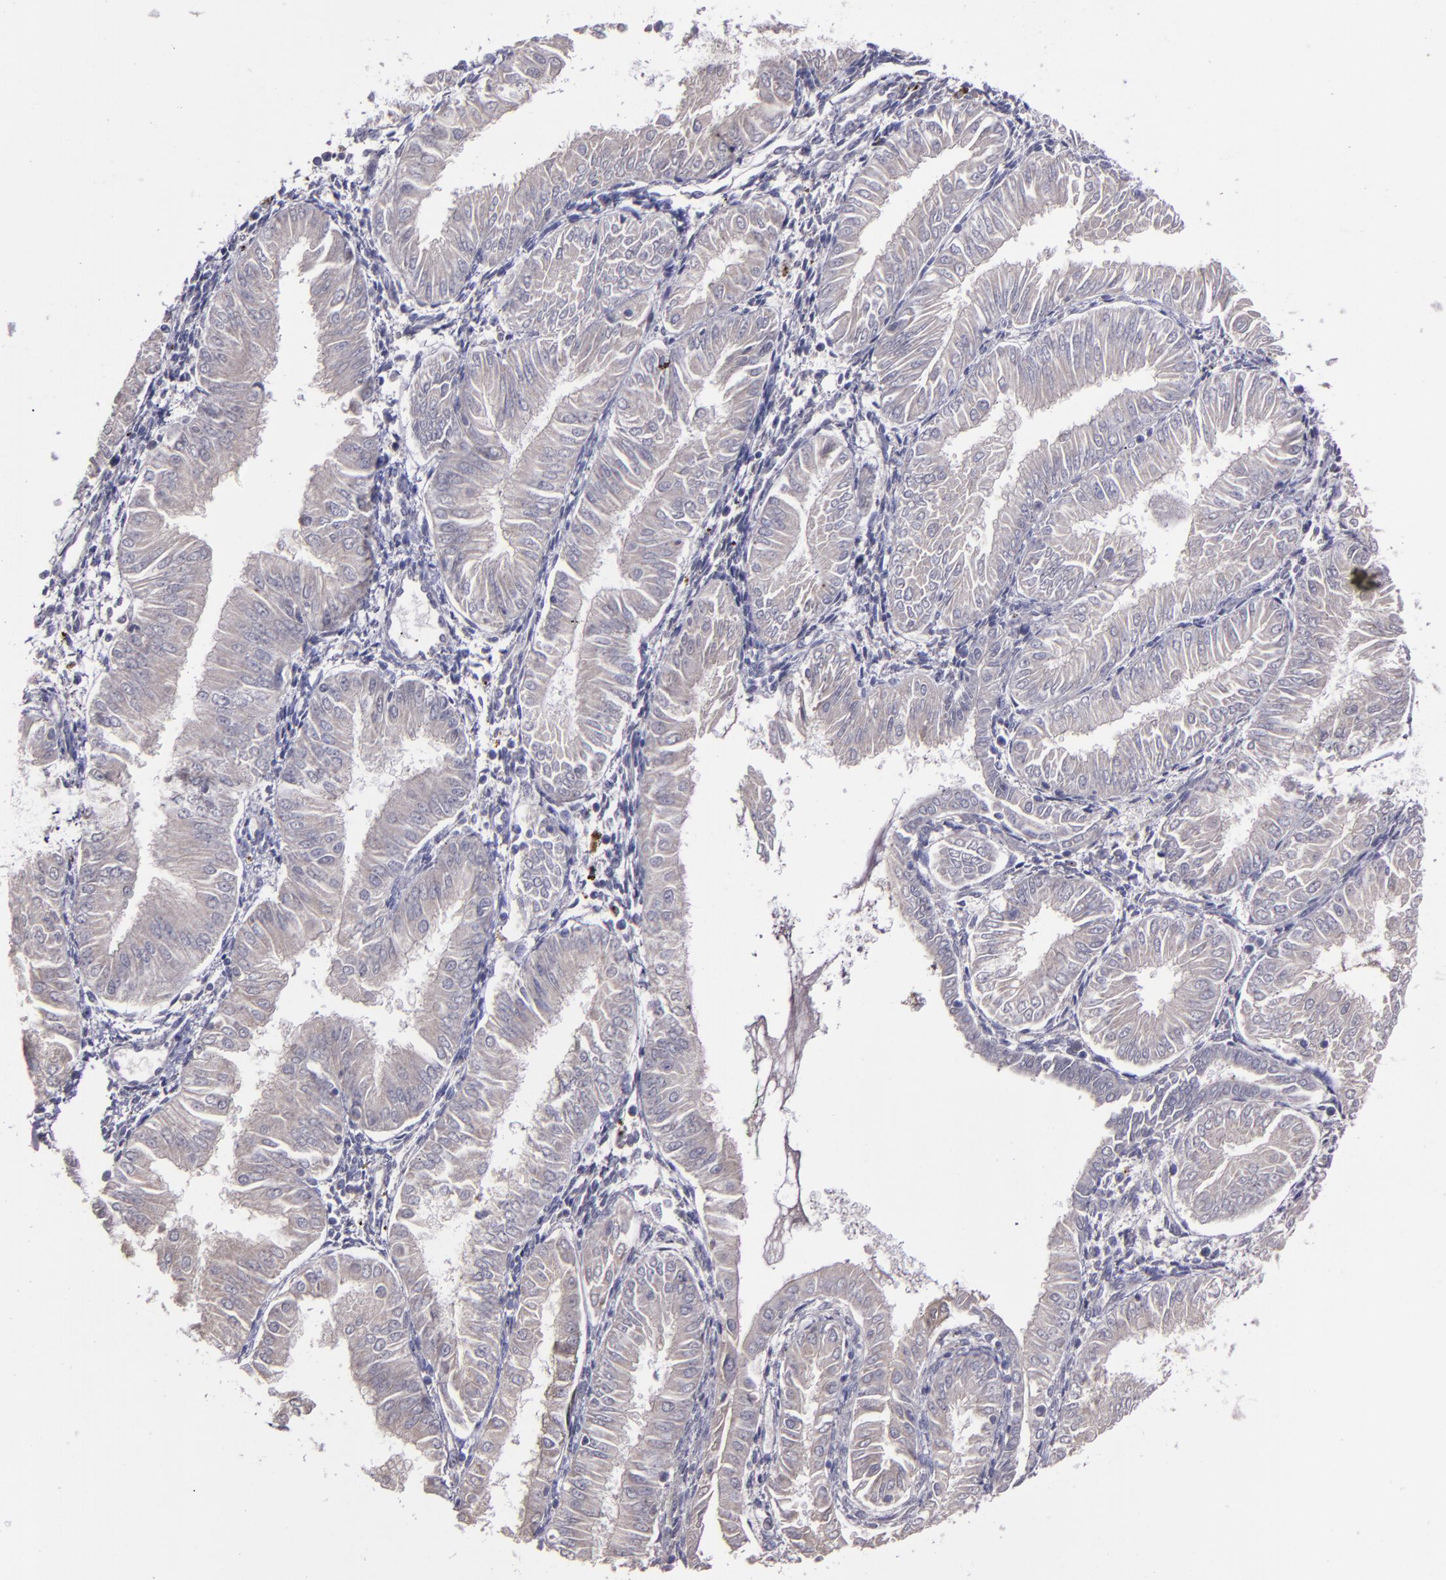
{"staining": {"intensity": "weak", "quantity": "<25%", "location": "cytoplasmic/membranous"}, "tissue": "endometrial cancer", "cell_type": "Tumor cells", "image_type": "cancer", "snomed": [{"axis": "morphology", "description": "Adenocarcinoma, NOS"}, {"axis": "topography", "description": "Endometrium"}], "caption": "This is an IHC image of adenocarcinoma (endometrial). There is no positivity in tumor cells.", "gene": "MASP1", "patient": {"sex": "female", "age": 53}}